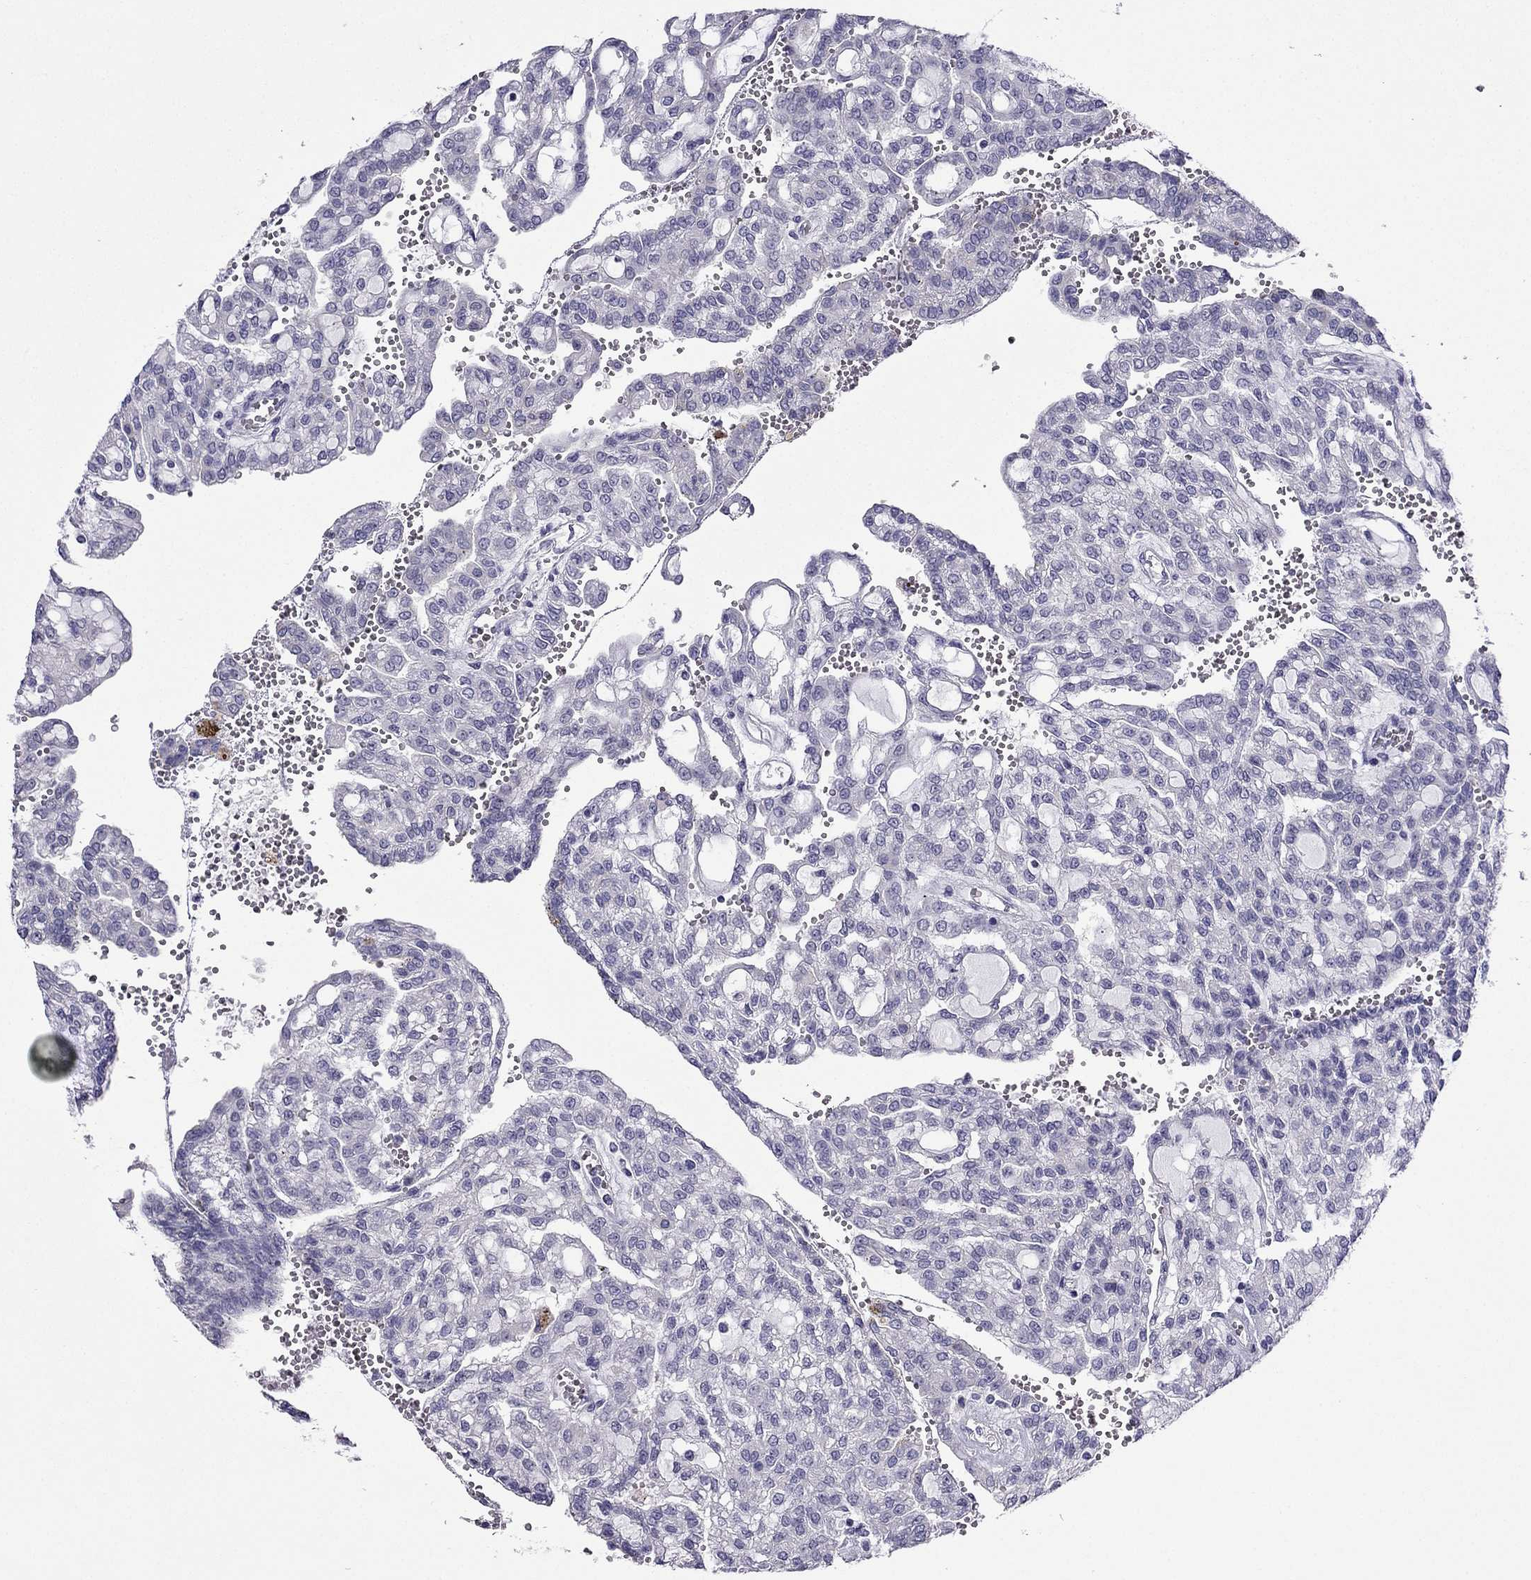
{"staining": {"intensity": "negative", "quantity": "none", "location": "none"}, "tissue": "renal cancer", "cell_type": "Tumor cells", "image_type": "cancer", "snomed": [{"axis": "morphology", "description": "Adenocarcinoma, NOS"}, {"axis": "topography", "description": "Kidney"}], "caption": "Renal cancer (adenocarcinoma) stained for a protein using IHC reveals no positivity tumor cells.", "gene": "POM121L12", "patient": {"sex": "male", "age": 63}}